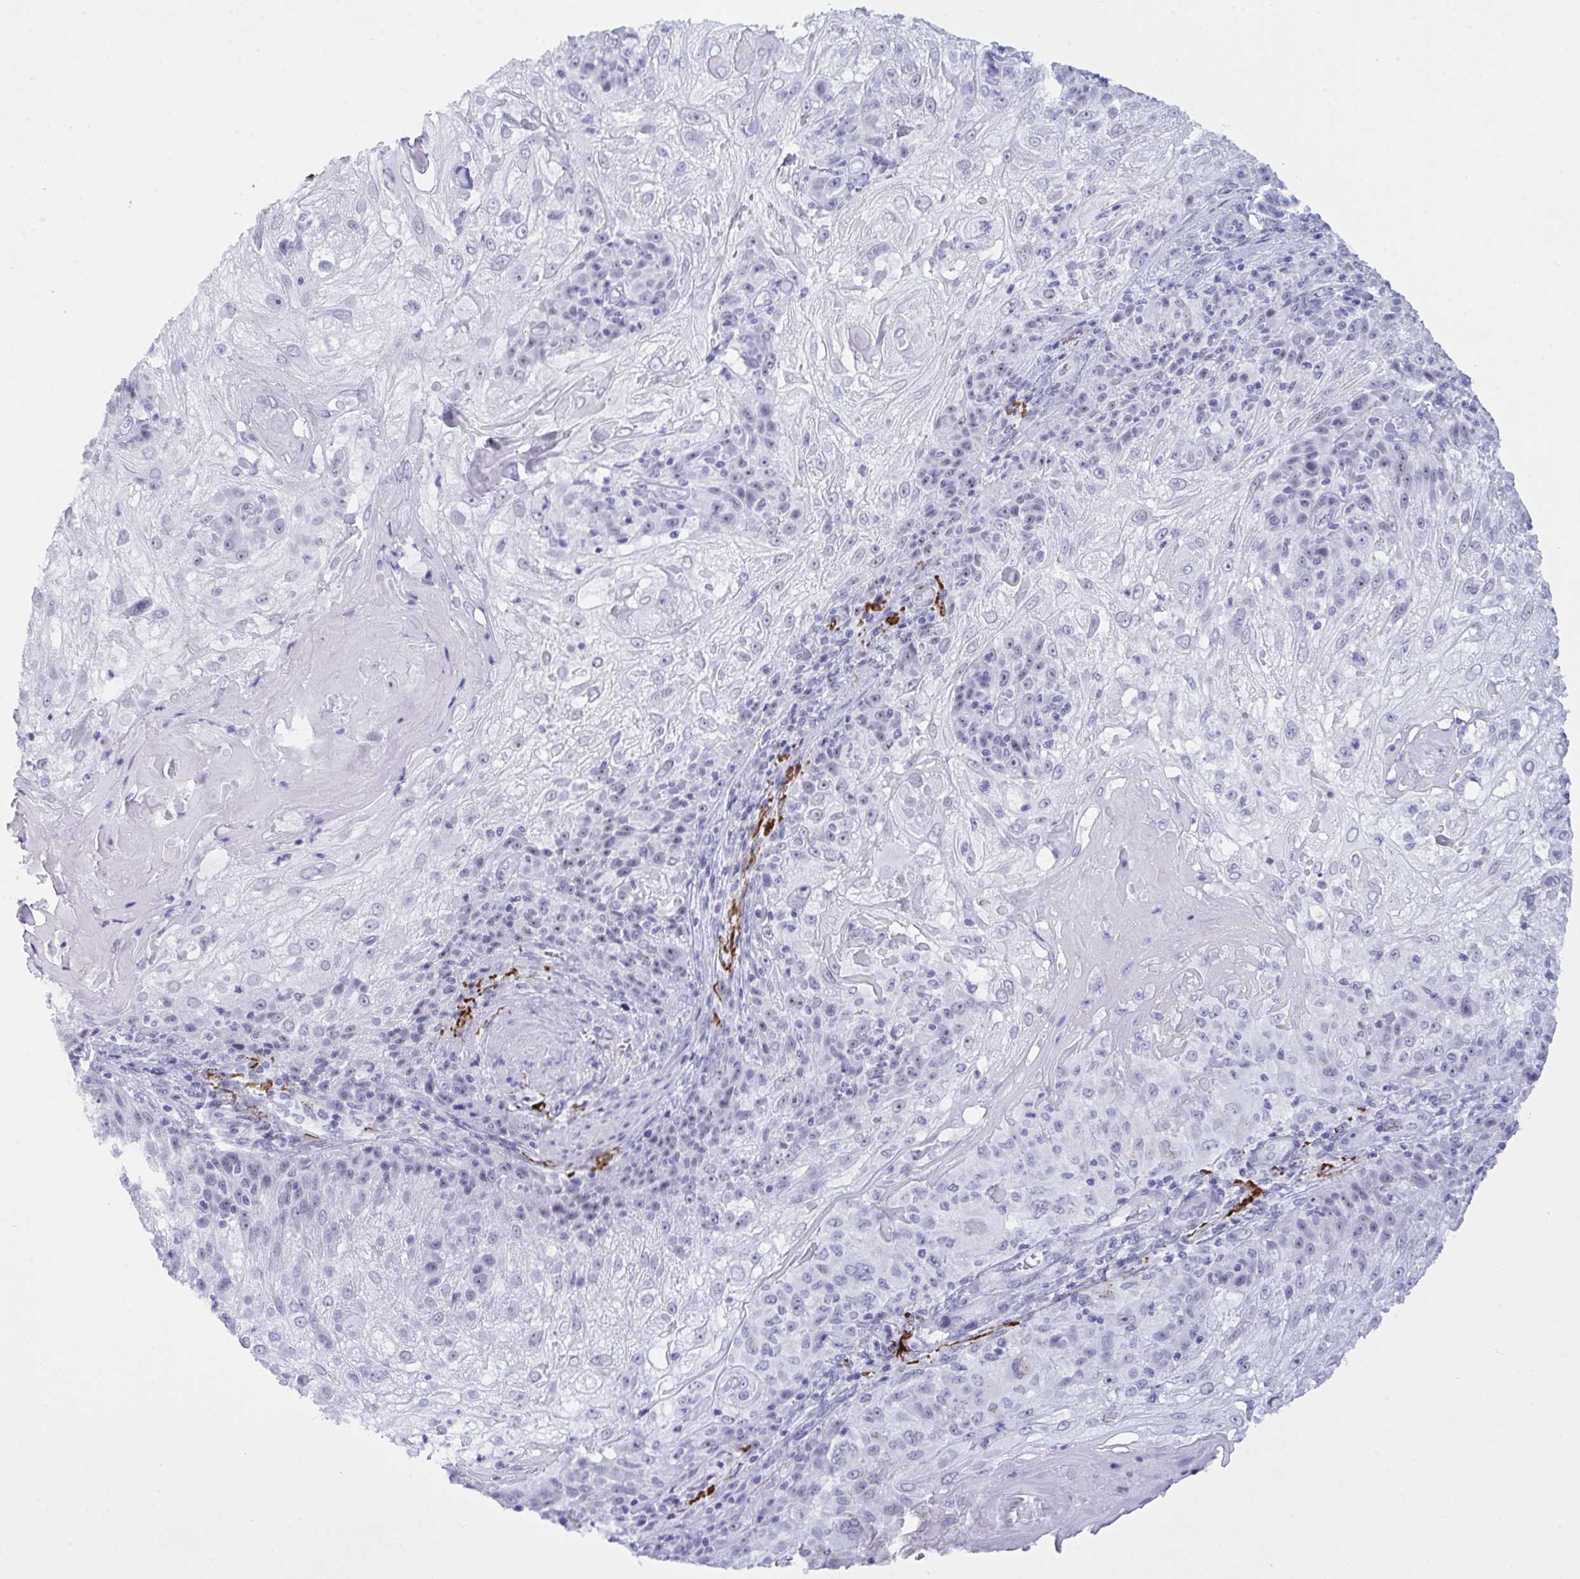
{"staining": {"intensity": "negative", "quantity": "none", "location": "none"}, "tissue": "skin cancer", "cell_type": "Tumor cells", "image_type": "cancer", "snomed": [{"axis": "morphology", "description": "Normal tissue, NOS"}, {"axis": "morphology", "description": "Squamous cell carcinoma, NOS"}, {"axis": "topography", "description": "Skin"}], "caption": "Immunohistochemistry histopathology image of neoplastic tissue: human skin squamous cell carcinoma stained with DAB (3,3'-diaminobenzidine) reveals no significant protein staining in tumor cells. Nuclei are stained in blue.", "gene": "ELN", "patient": {"sex": "female", "age": 83}}